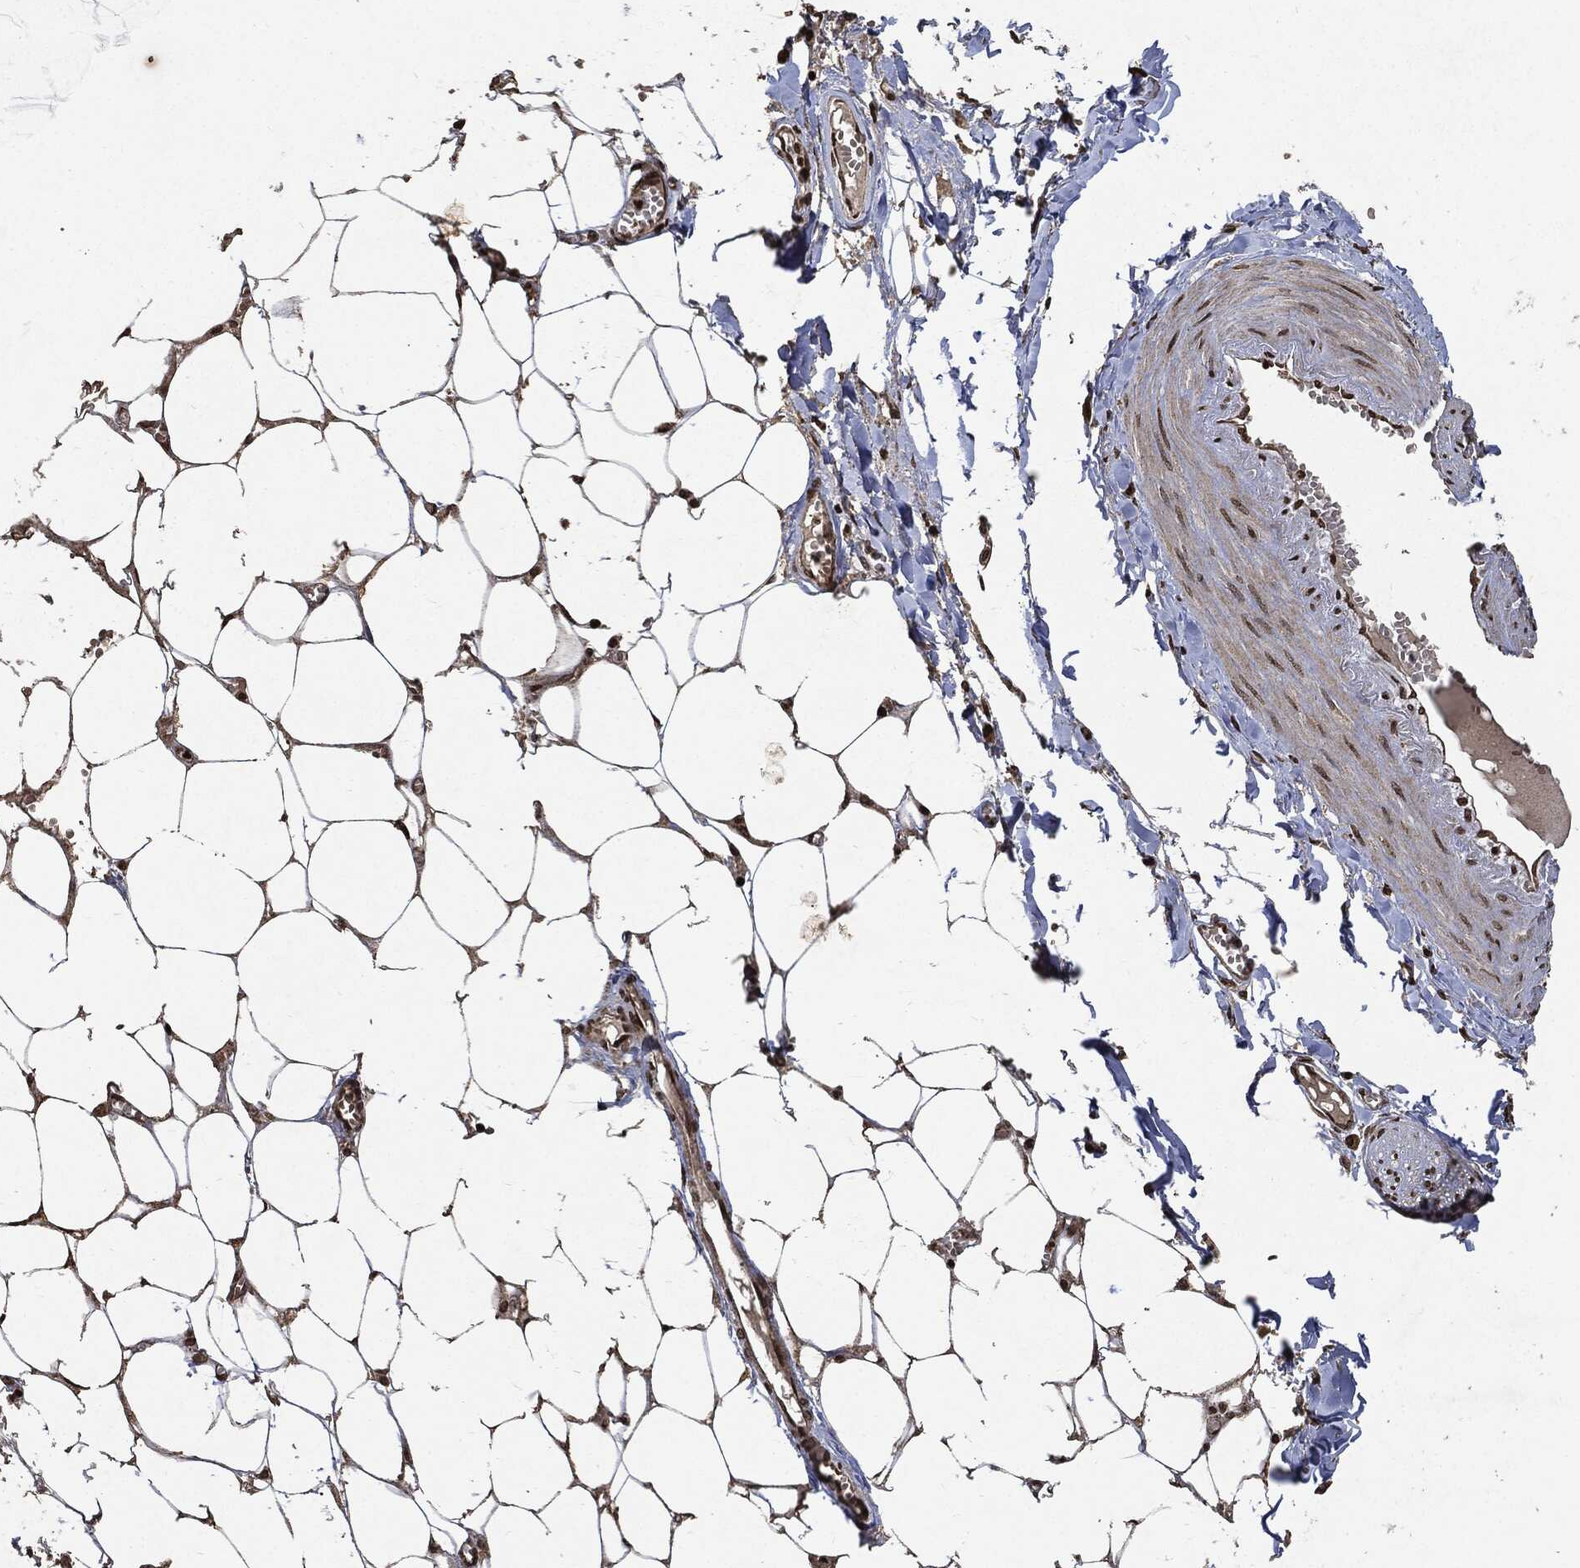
{"staining": {"intensity": "strong", "quantity": ">75%", "location": "nuclear"}, "tissue": "adipose tissue", "cell_type": "Adipocytes", "image_type": "normal", "snomed": [{"axis": "morphology", "description": "Normal tissue, NOS"}, {"axis": "morphology", "description": "Squamous cell carcinoma, NOS"}, {"axis": "topography", "description": "Cartilage tissue"}, {"axis": "topography", "description": "Lung"}], "caption": "IHC of unremarkable human adipose tissue demonstrates high levels of strong nuclear positivity in approximately >75% of adipocytes.", "gene": "JUN", "patient": {"sex": "male", "age": 66}}